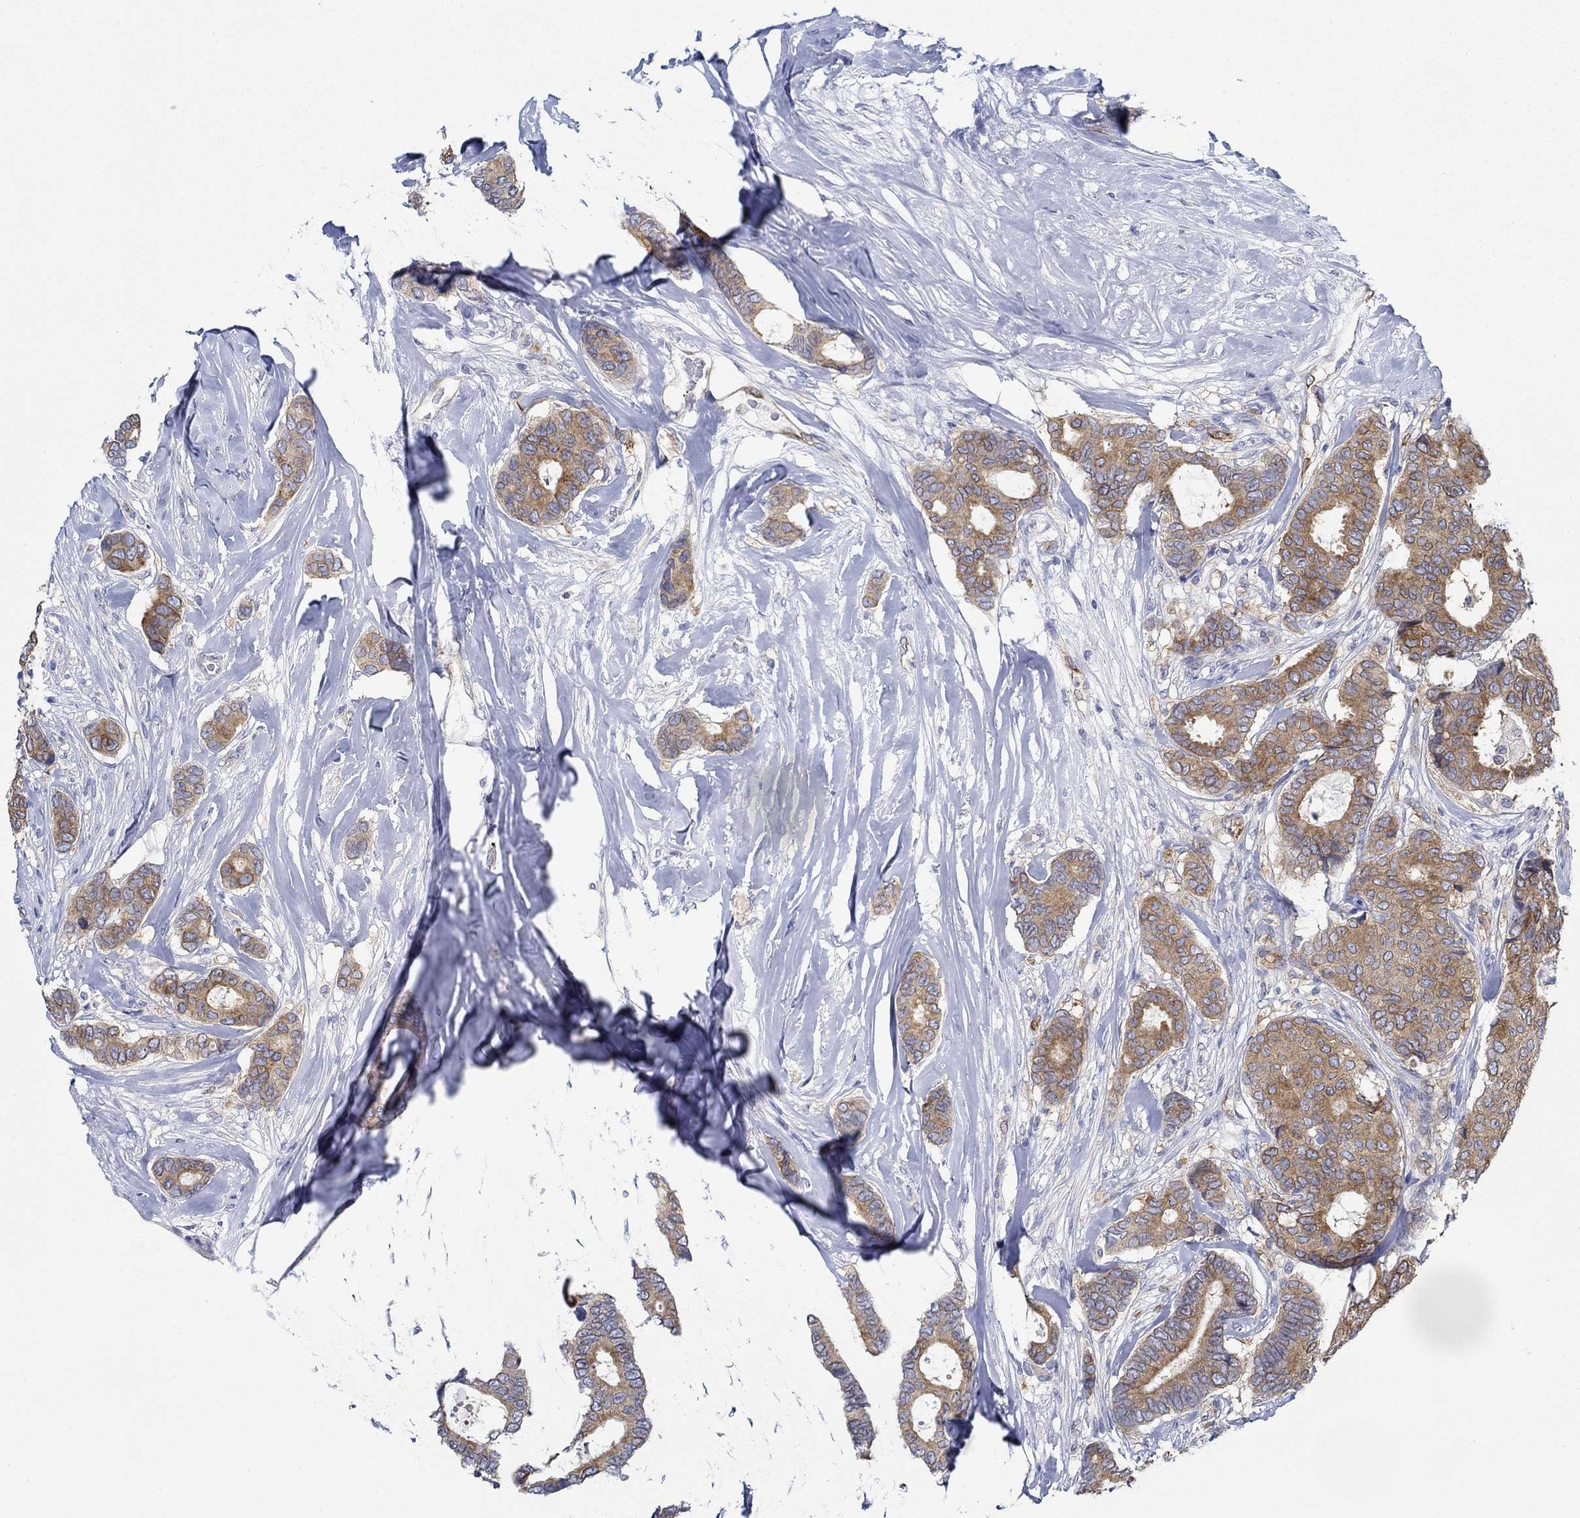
{"staining": {"intensity": "strong", "quantity": ">75%", "location": "cytoplasmic/membranous"}, "tissue": "breast cancer", "cell_type": "Tumor cells", "image_type": "cancer", "snomed": [{"axis": "morphology", "description": "Duct carcinoma"}, {"axis": "topography", "description": "Breast"}], "caption": "Immunohistochemical staining of human breast cancer reveals high levels of strong cytoplasmic/membranous expression in approximately >75% of tumor cells.", "gene": "SLC27A3", "patient": {"sex": "female", "age": 75}}